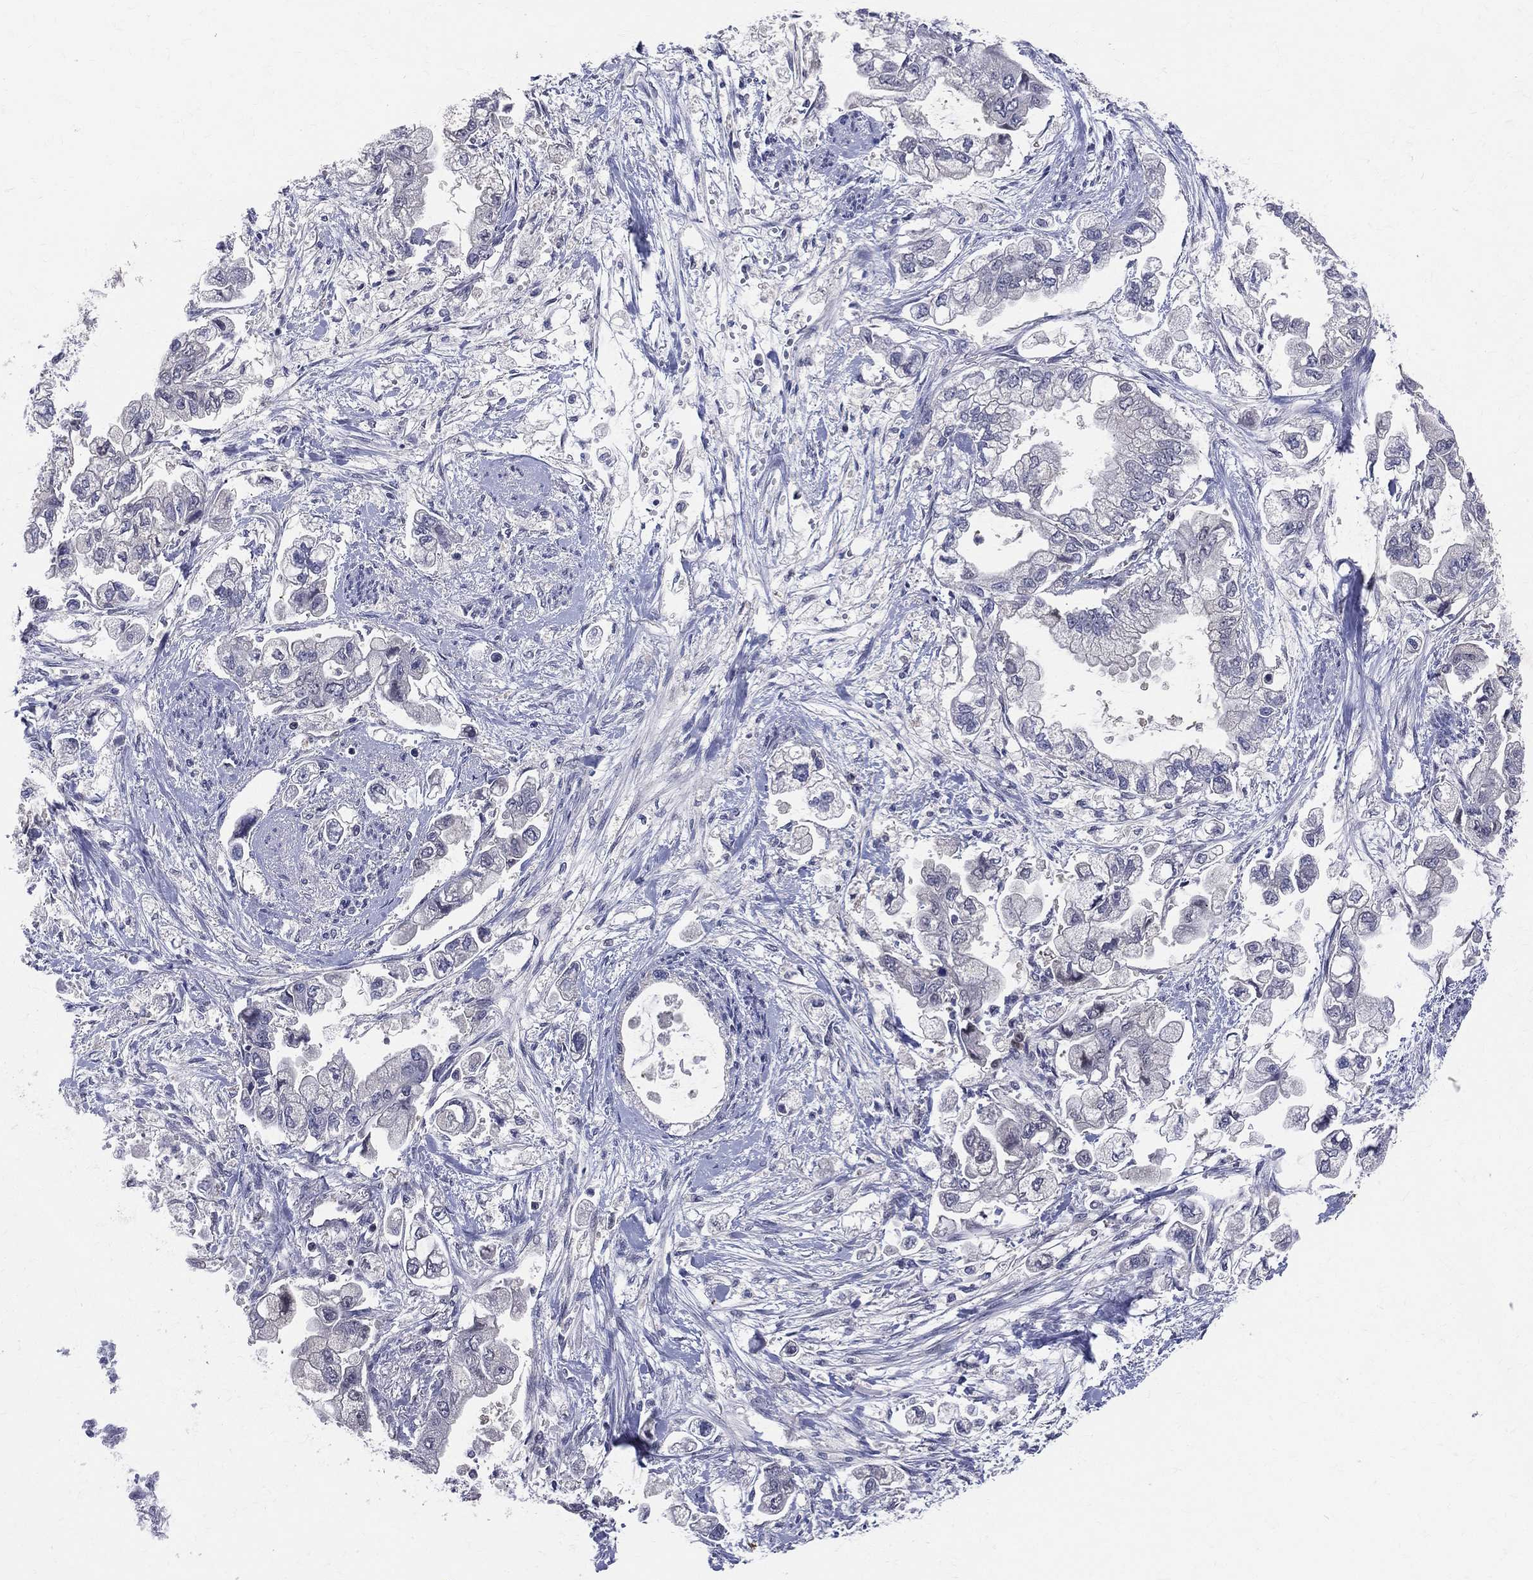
{"staining": {"intensity": "negative", "quantity": "none", "location": "none"}, "tissue": "stomach cancer", "cell_type": "Tumor cells", "image_type": "cancer", "snomed": [{"axis": "morphology", "description": "Normal tissue, NOS"}, {"axis": "morphology", "description": "Adenocarcinoma, NOS"}, {"axis": "topography", "description": "Stomach"}], "caption": "This is a histopathology image of immunohistochemistry staining of stomach cancer (adenocarcinoma), which shows no staining in tumor cells.", "gene": "DLG4", "patient": {"sex": "male", "age": 62}}